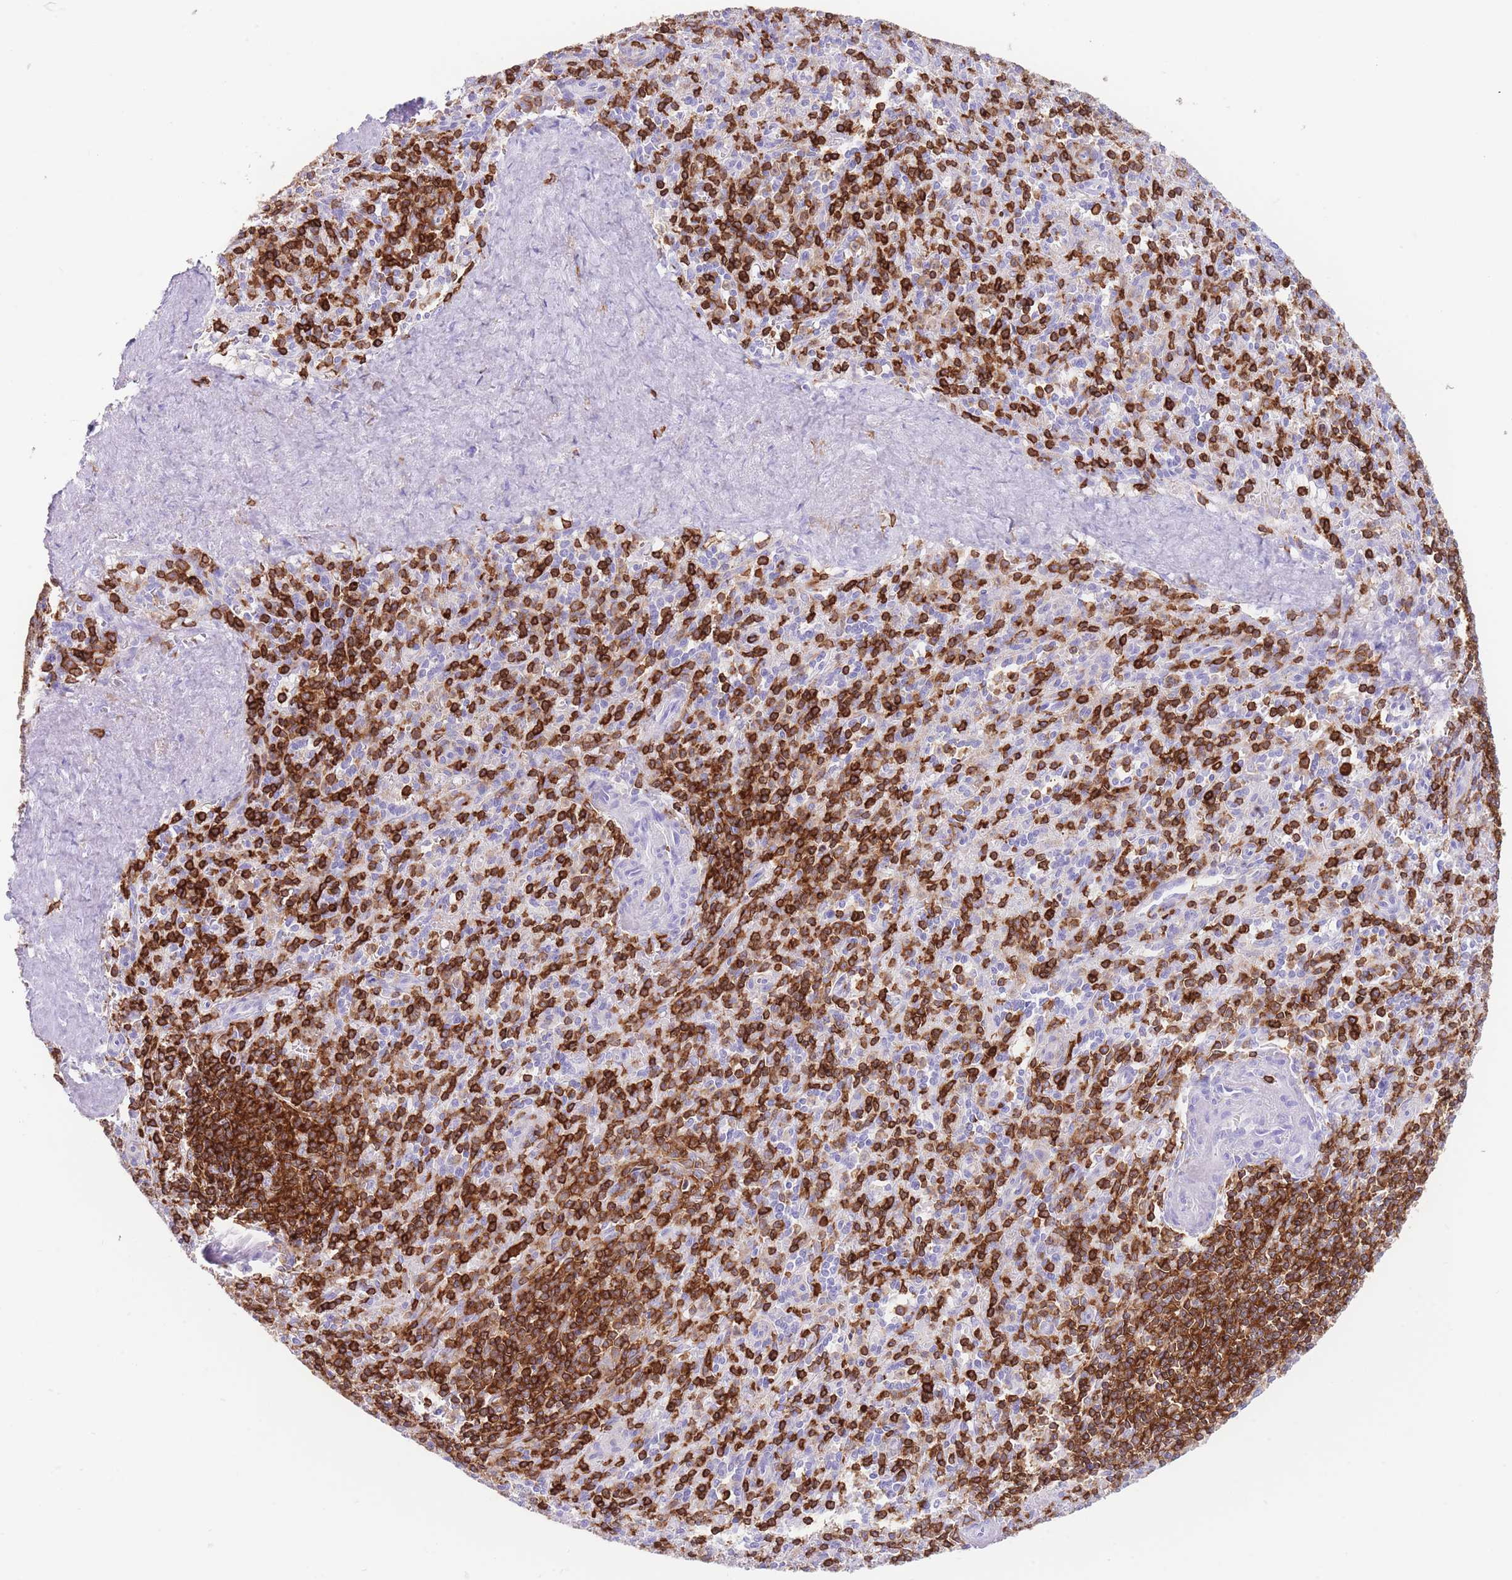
{"staining": {"intensity": "strong", "quantity": "25%-75%", "location": "cytoplasmic/membranous"}, "tissue": "spleen", "cell_type": "Cells in red pulp", "image_type": "normal", "snomed": [{"axis": "morphology", "description": "Normal tissue, NOS"}, {"axis": "topography", "description": "Spleen"}], "caption": "Brown immunohistochemical staining in unremarkable spleen displays strong cytoplasmic/membranous positivity in approximately 25%-75% of cells in red pulp.", "gene": "CORO1A", "patient": {"sex": "female", "age": 70}}